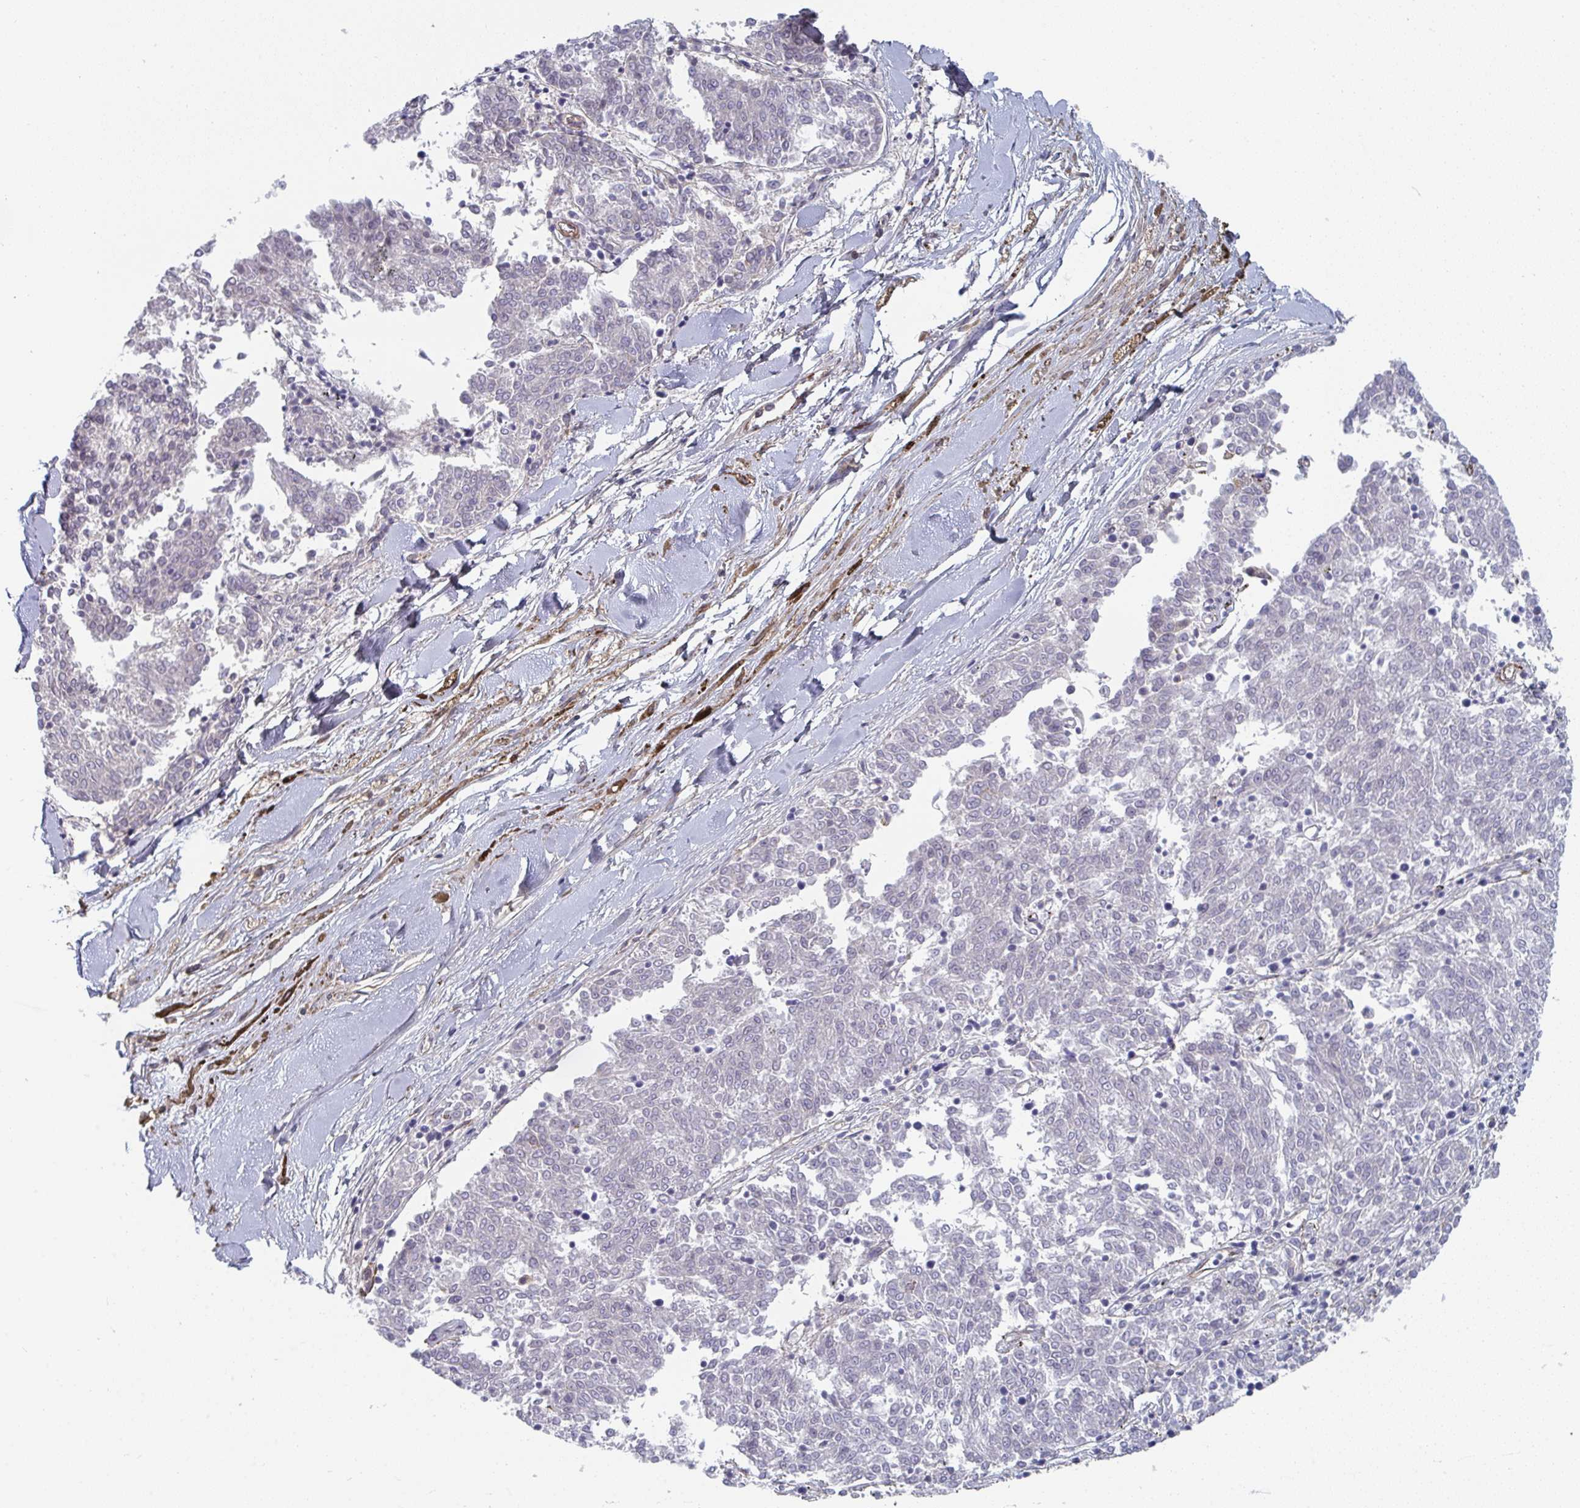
{"staining": {"intensity": "negative", "quantity": "none", "location": "none"}, "tissue": "melanoma", "cell_type": "Tumor cells", "image_type": "cancer", "snomed": [{"axis": "morphology", "description": "Malignant melanoma, NOS"}, {"axis": "topography", "description": "Skin"}], "caption": "Melanoma was stained to show a protein in brown. There is no significant expression in tumor cells.", "gene": "NEURL4", "patient": {"sex": "female", "age": 72}}